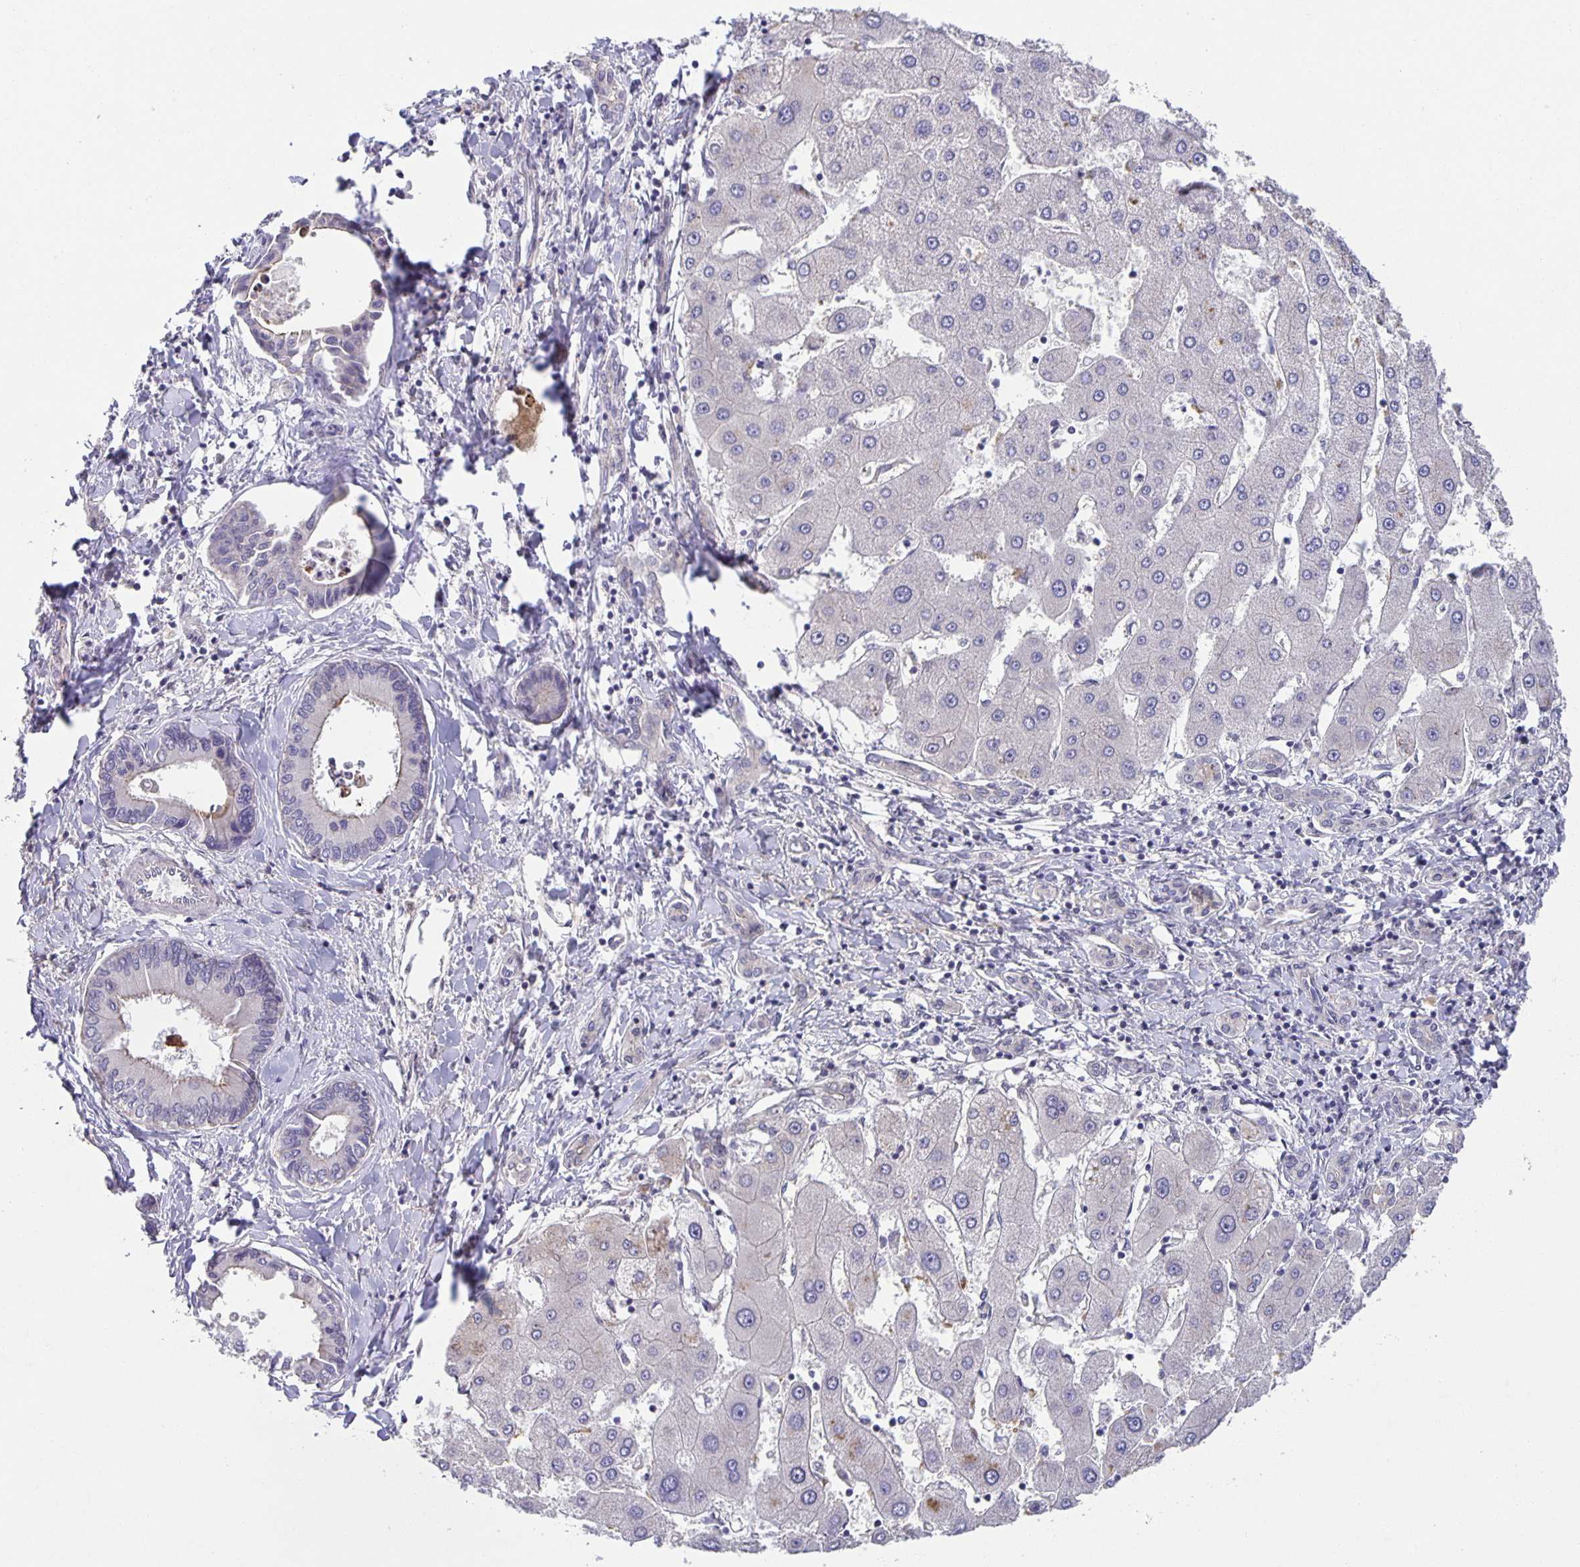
{"staining": {"intensity": "negative", "quantity": "none", "location": "none"}, "tissue": "liver cancer", "cell_type": "Tumor cells", "image_type": "cancer", "snomed": [{"axis": "morphology", "description": "Cholangiocarcinoma"}, {"axis": "topography", "description": "Liver"}], "caption": "A photomicrograph of human liver cancer is negative for staining in tumor cells.", "gene": "PTPN3", "patient": {"sex": "male", "age": 66}}